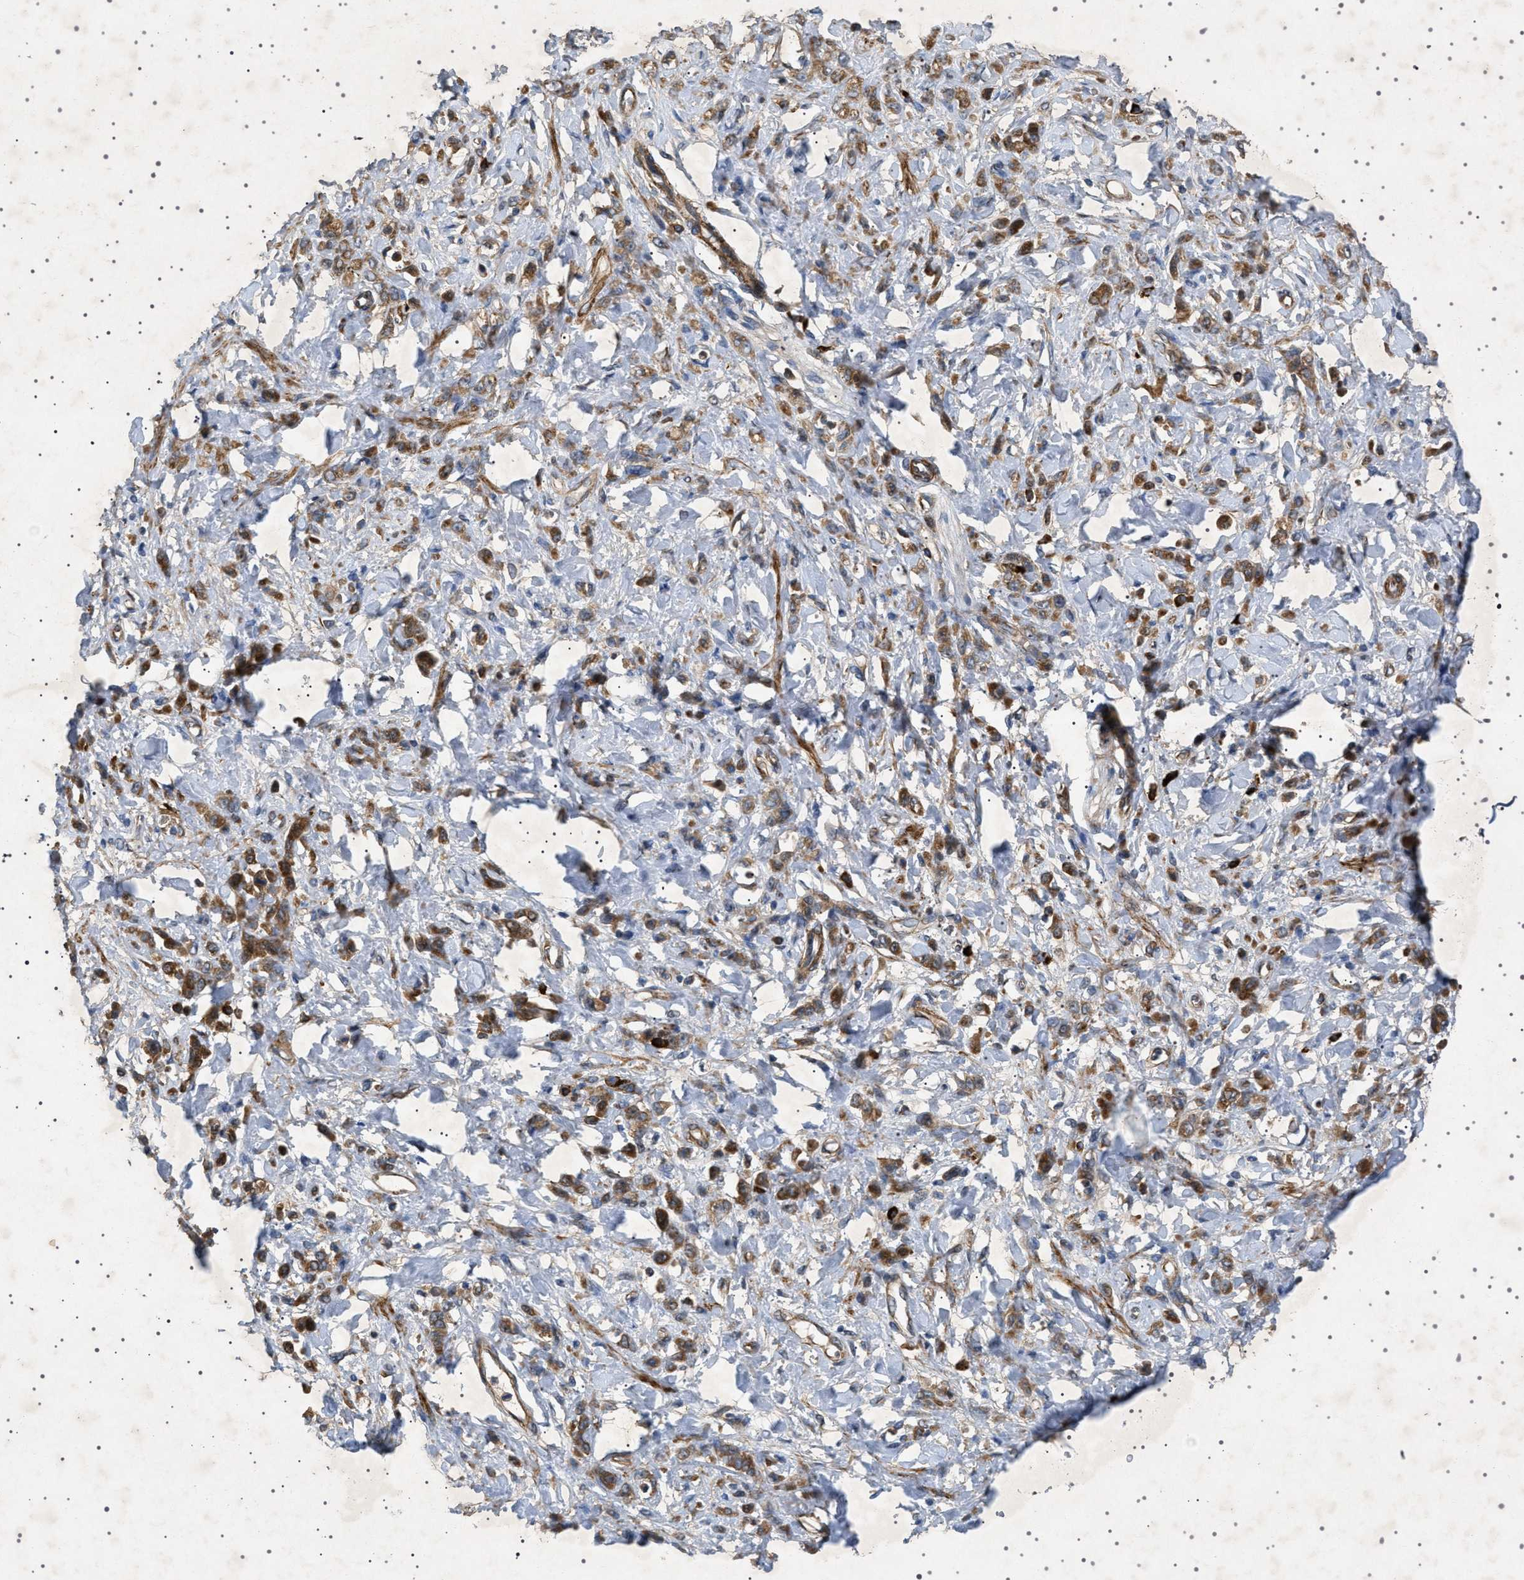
{"staining": {"intensity": "strong", "quantity": ">75%", "location": "cytoplasmic/membranous"}, "tissue": "stomach cancer", "cell_type": "Tumor cells", "image_type": "cancer", "snomed": [{"axis": "morphology", "description": "Normal tissue, NOS"}, {"axis": "morphology", "description": "Adenocarcinoma, NOS"}, {"axis": "topography", "description": "Stomach"}], "caption": "Protein positivity by immunohistochemistry reveals strong cytoplasmic/membranous positivity in about >75% of tumor cells in adenocarcinoma (stomach).", "gene": "CCDC186", "patient": {"sex": "male", "age": 82}}